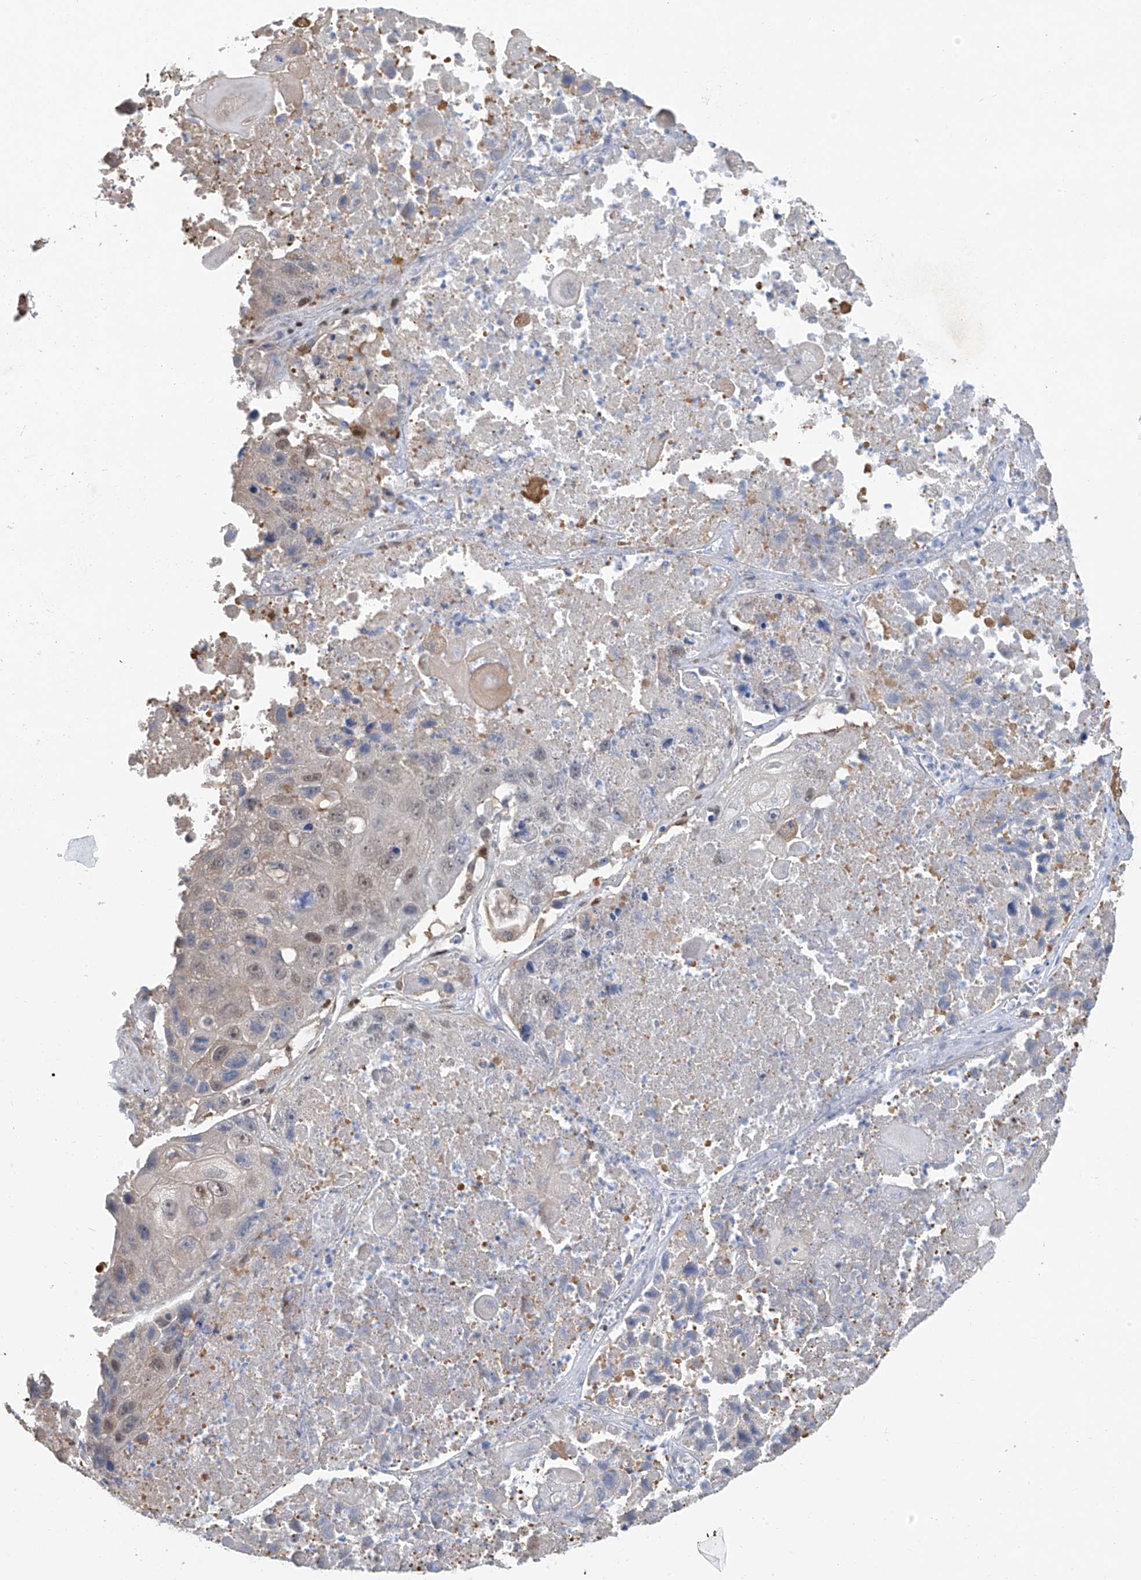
{"staining": {"intensity": "negative", "quantity": "none", "location": "none"}, "tissue": "lung cancer", "cell_type": "Tumor cells", "image_type": "cancer", "snomed": [{"axis": "morphology", "description": "Squamous cell carcinoma, NOS"}, {"axis": "topography", "description": "Lung"}], "caption": "The micrograph reveals no significant expression in tumor cells of squamous cell carcinoma (lung).", "gene": "PMM1", "patient": {"sex": "male", "age": 61}}